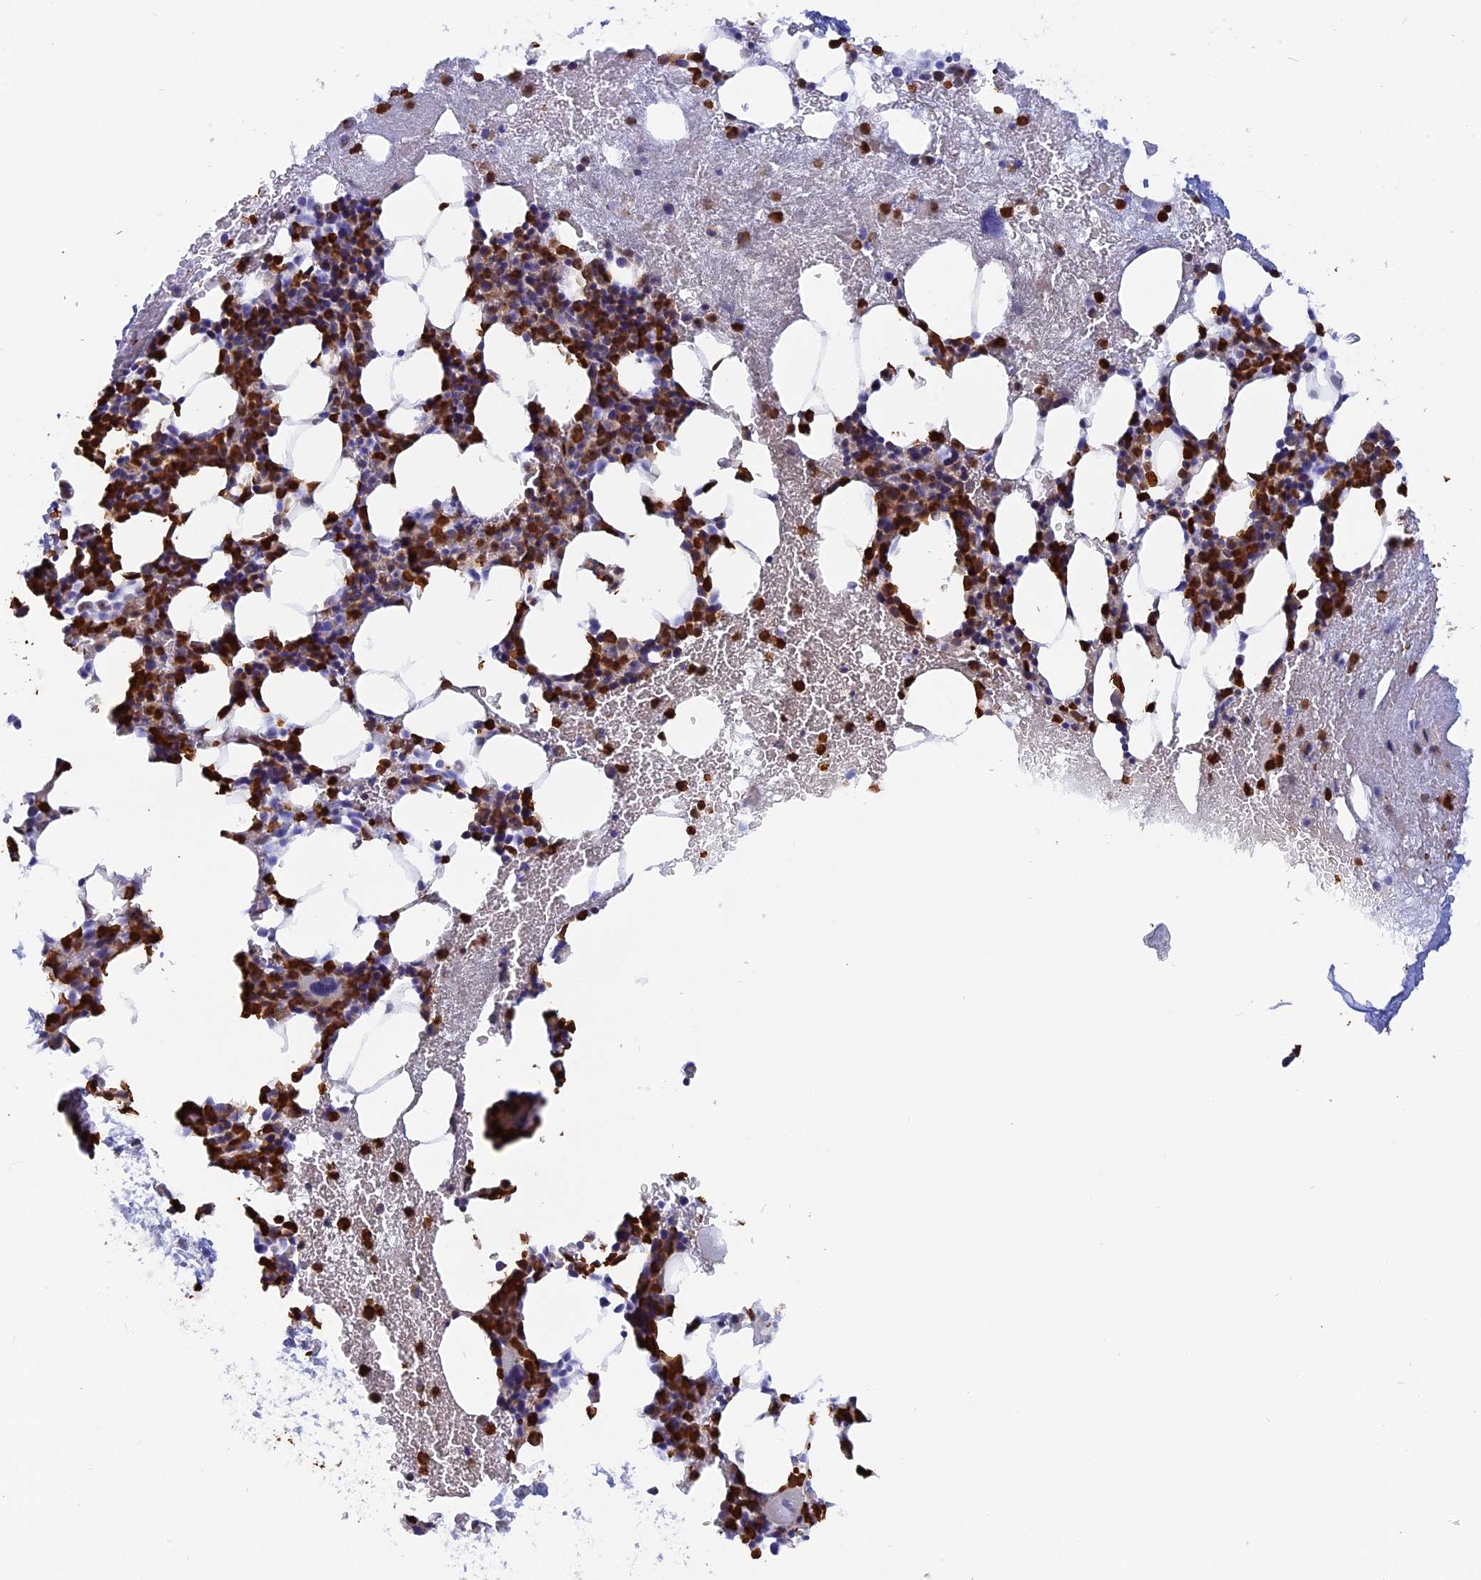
{"staining": {"intensity": "strong", "quantity": "25%-75%", "location": "cytoplasmic/membranous,nuclear"}, "tissue": "bone marrow", "cell_type": "Hematopoietic cells", "image_type": "normal", "snomed": [{"axis": "morphology", "description": "Normal tissue, NOS"}, {"axis": "topography", "description": "Bone marrow"}], "caption": "Protein analysis of unremarkable bone marrow reveals strong cytoplasmic/membranous,nuclear positivity in approximately 25%-75% of hematopoietic cells. Nuclei are stained in blue.", "gene": "SLC26A1", "patient": {"sex": "female", "age": 37}}